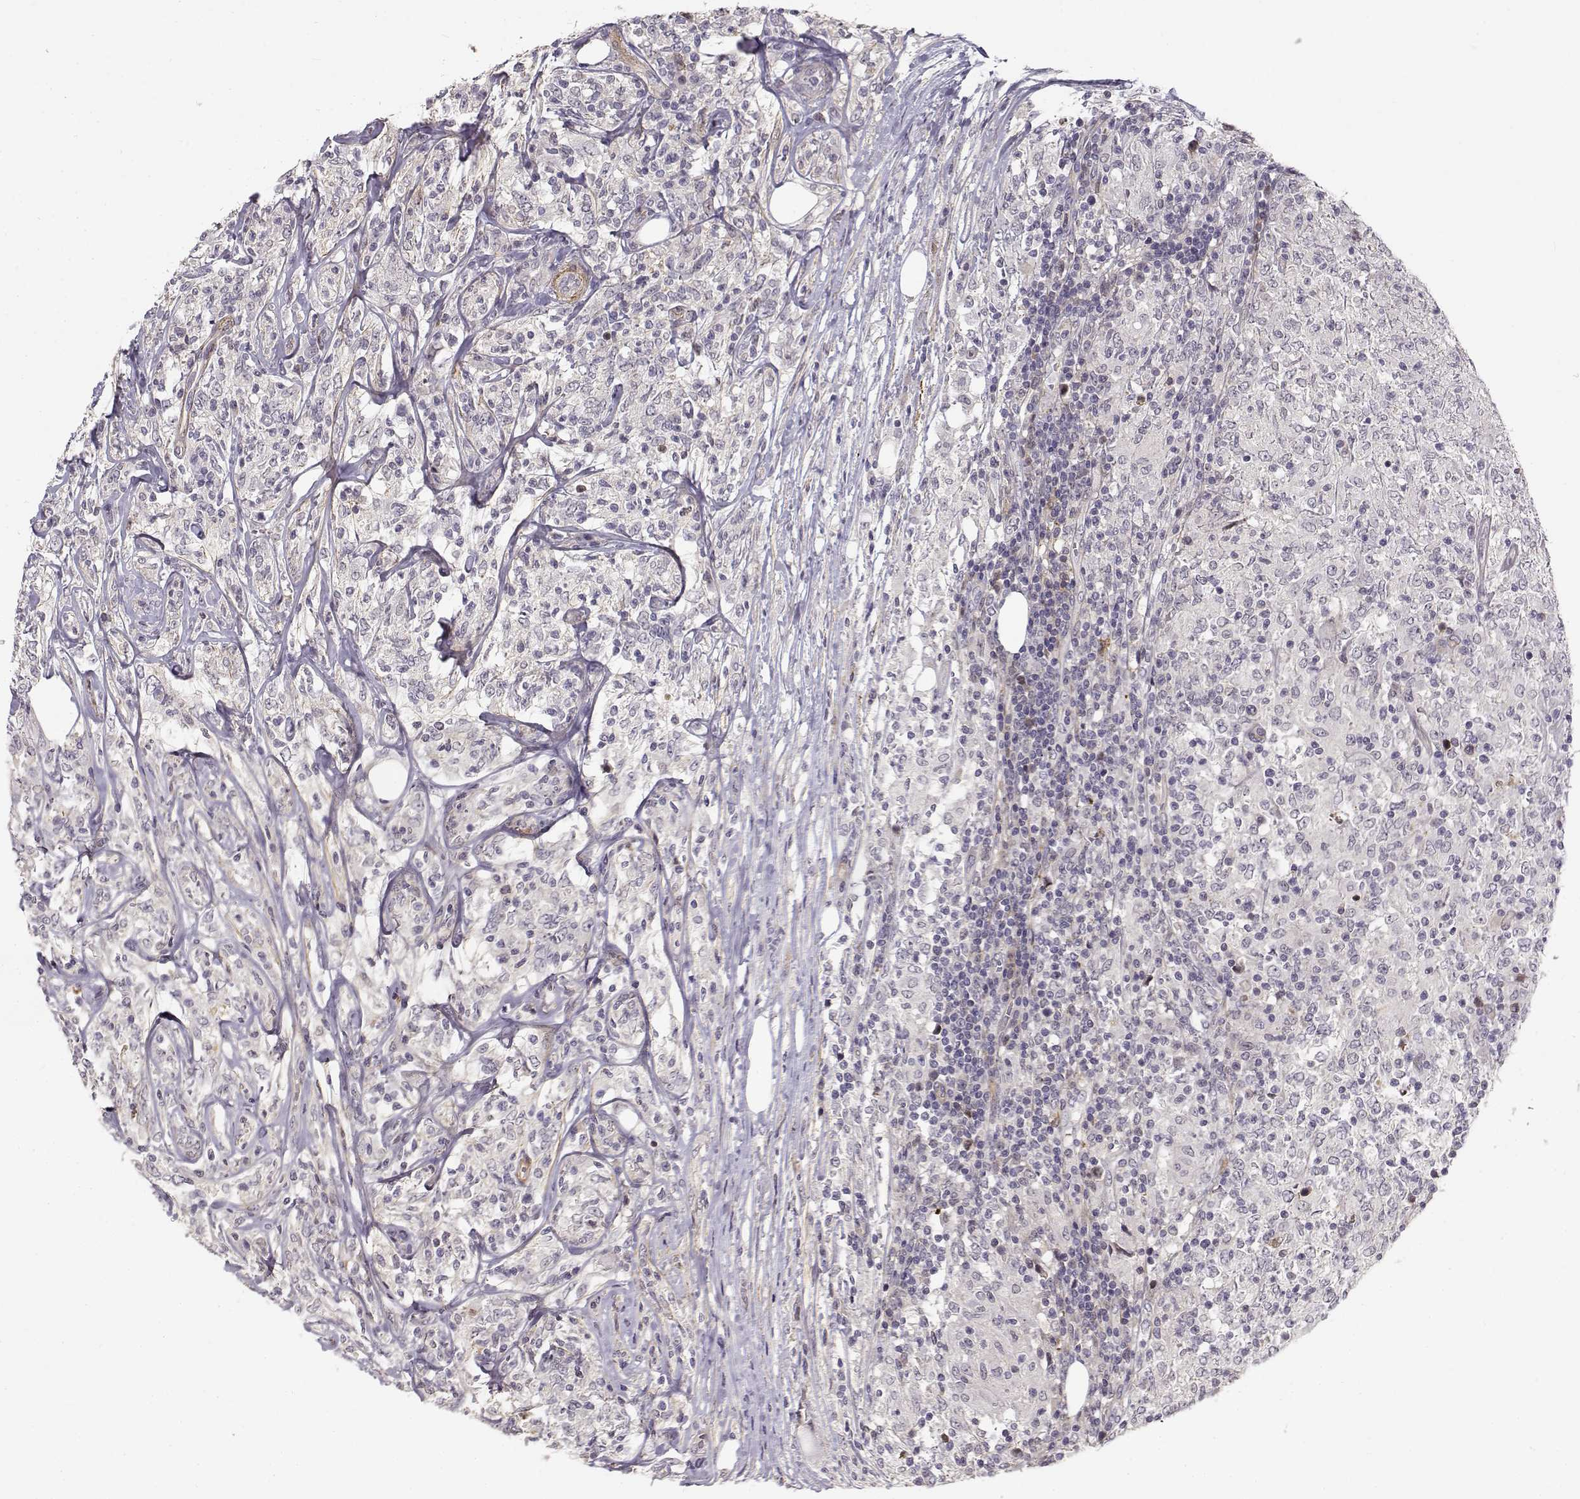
{"staining": {"intensity": "negative", "quantity": "none", "location": "none"}, "tissue": "lymphoma", "cell_type": "Tumor cells", "image_type": "cancer", "snomed": [{"axis": "morphology", "description": "Malignant lymphoma, non-Hodgkin's type, High grade"}, {"axis": "topography", "description": "Lymph node"}], "caption": "Immunohistochemistry of malignant lymphoma, non-Hodgkin's type (high-grade) demonstrates no positivity in tumor cells.", "gene": "RGS9BP", "patient": {"sex": "female", "age": 84}}